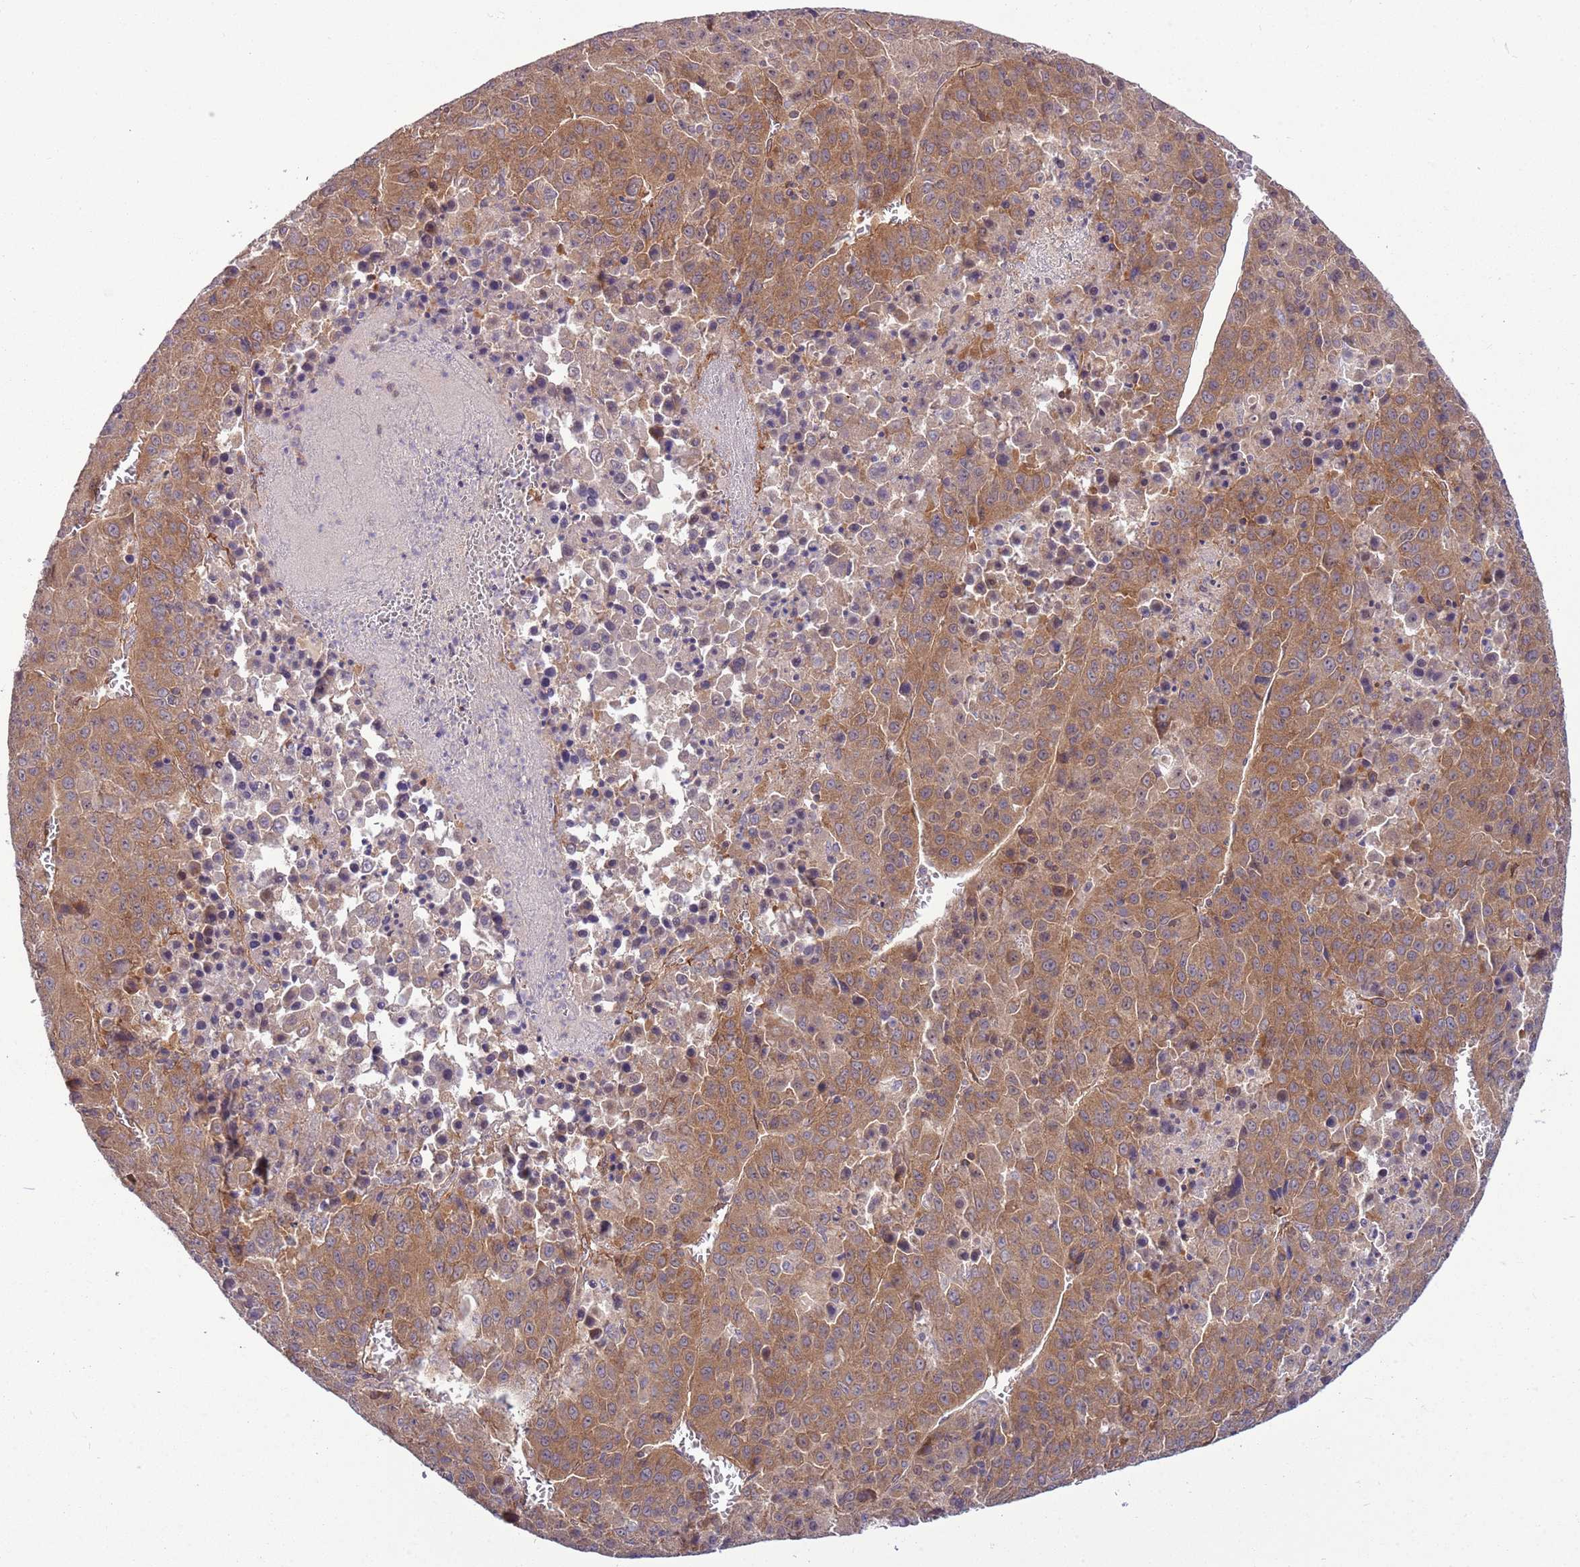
{"staining": {"intensity": "moderate", "quantity": ">75%", "location": "cytoplasmic/membranous"}, "tissue": "liver cancer", "cell_type": "Tumor cells", "image_type": "cancer", "snomed": [{"axis": "morphology", "description": "Carcinoma, Hepatocellular, NOS"}, {"axis": "topography", "description": "Liver"}], "caption": "A photomicrograph showing moderate cytoplasmic/membranous staining in about >75% of tumor cells in liver cancer (hepatocellular carcinoma), as visualized by brown immunohistochemical staining.", "gene": "GNL1", "patient": {"sex": "female", "age": 53}}